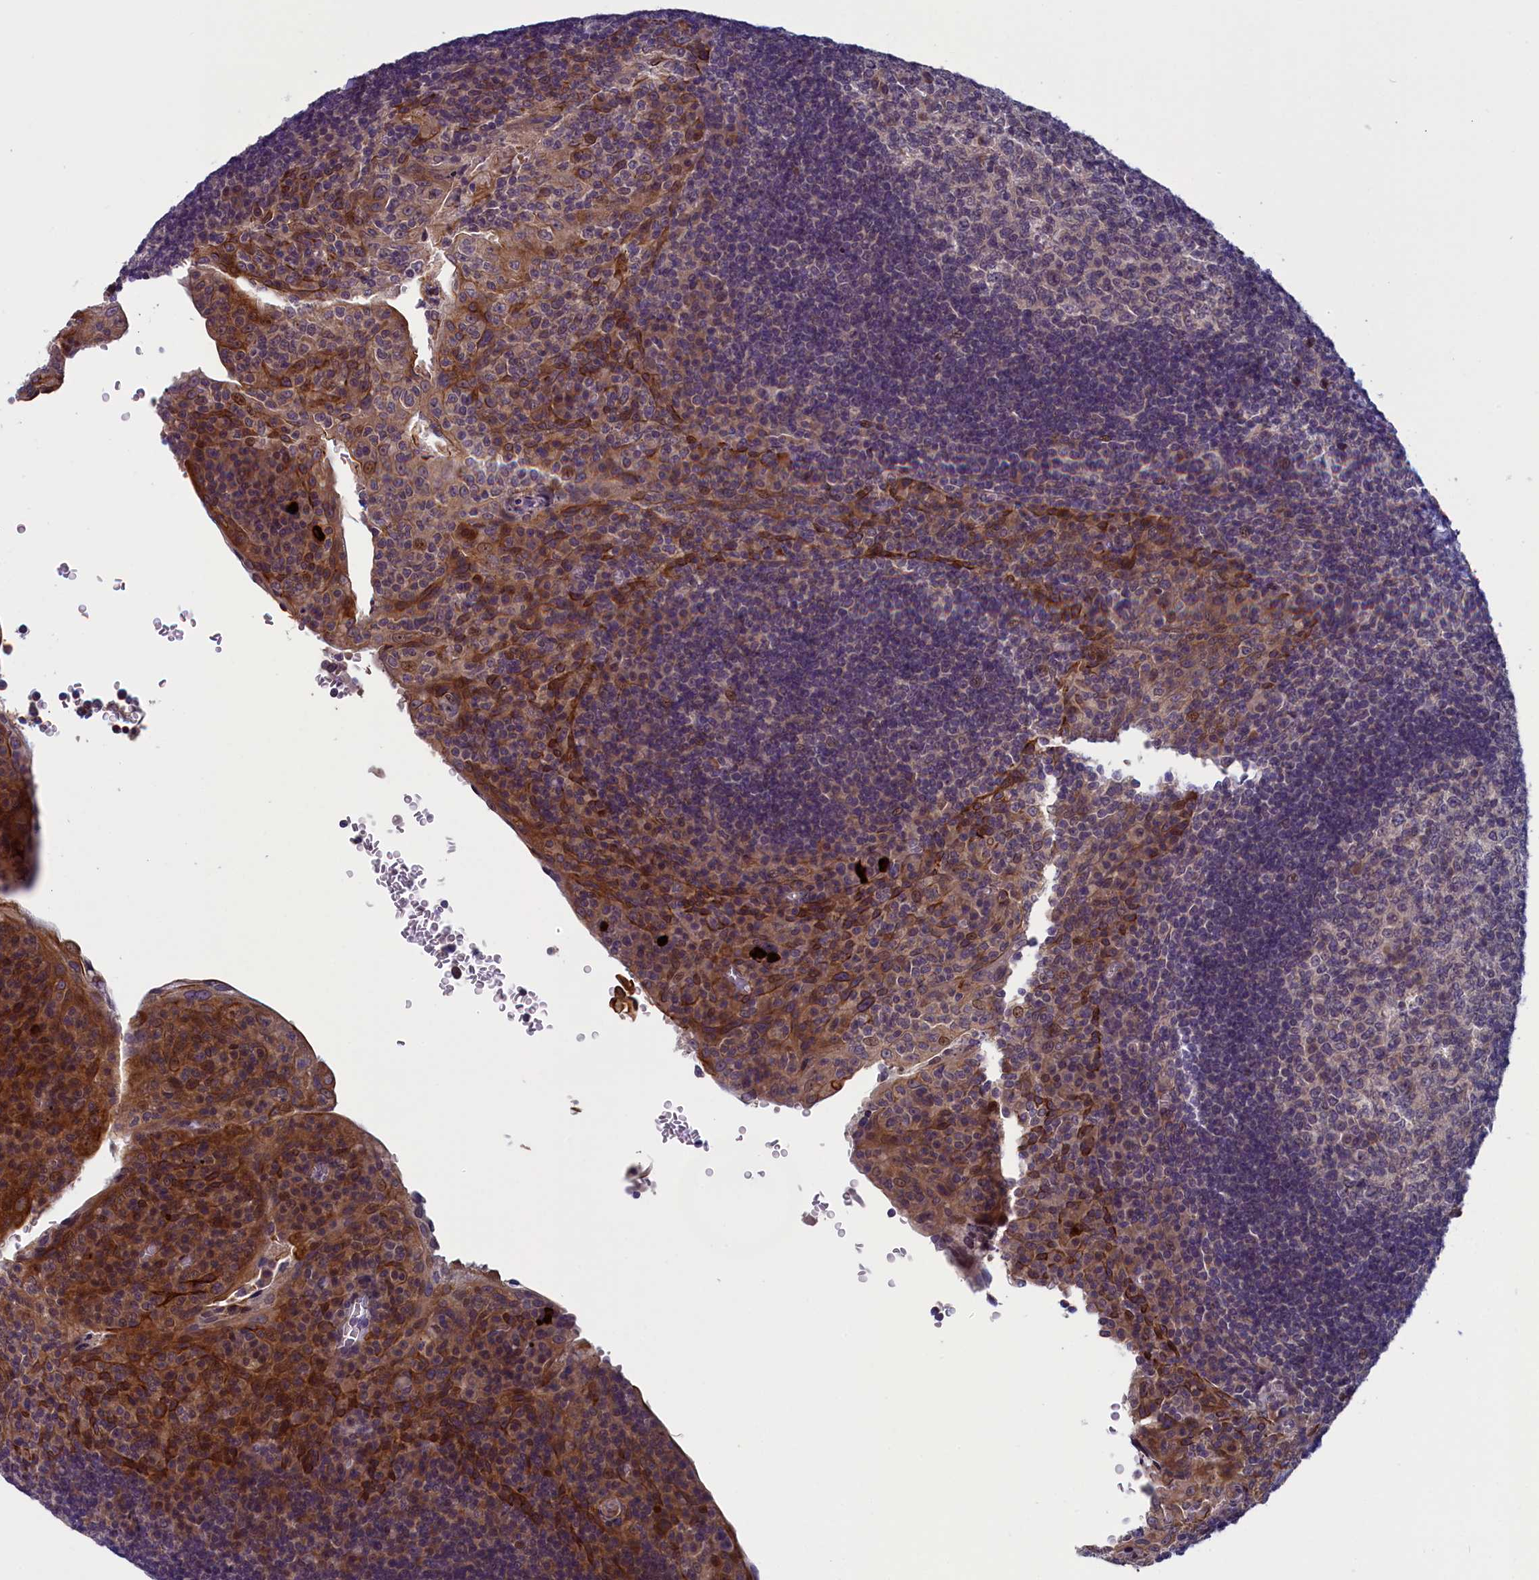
{"staining": {"intensity": "negative", "quantity": "none", "location": "none"}, "tissue": "tonsil", "cell_type": "Germinal center cells", "image_type": "normal", "snomed": [{"axis": "morphology", "description": "Normal tissue, NOS"}, {"axis": "topography", "description": "Tonsil"}], "caption": "High magnification brightfield microscopy of benign tonsil stained with DAB (brown) and counterstained with hematoxylin (blue): germinal center cells show no significant positivity. The staining is performed using DAB brown chromogen with nuclei counter-stained in using hematoxylin.", "gene": "ANKRD39", "patient": {"sex": "male", "age": 17}}